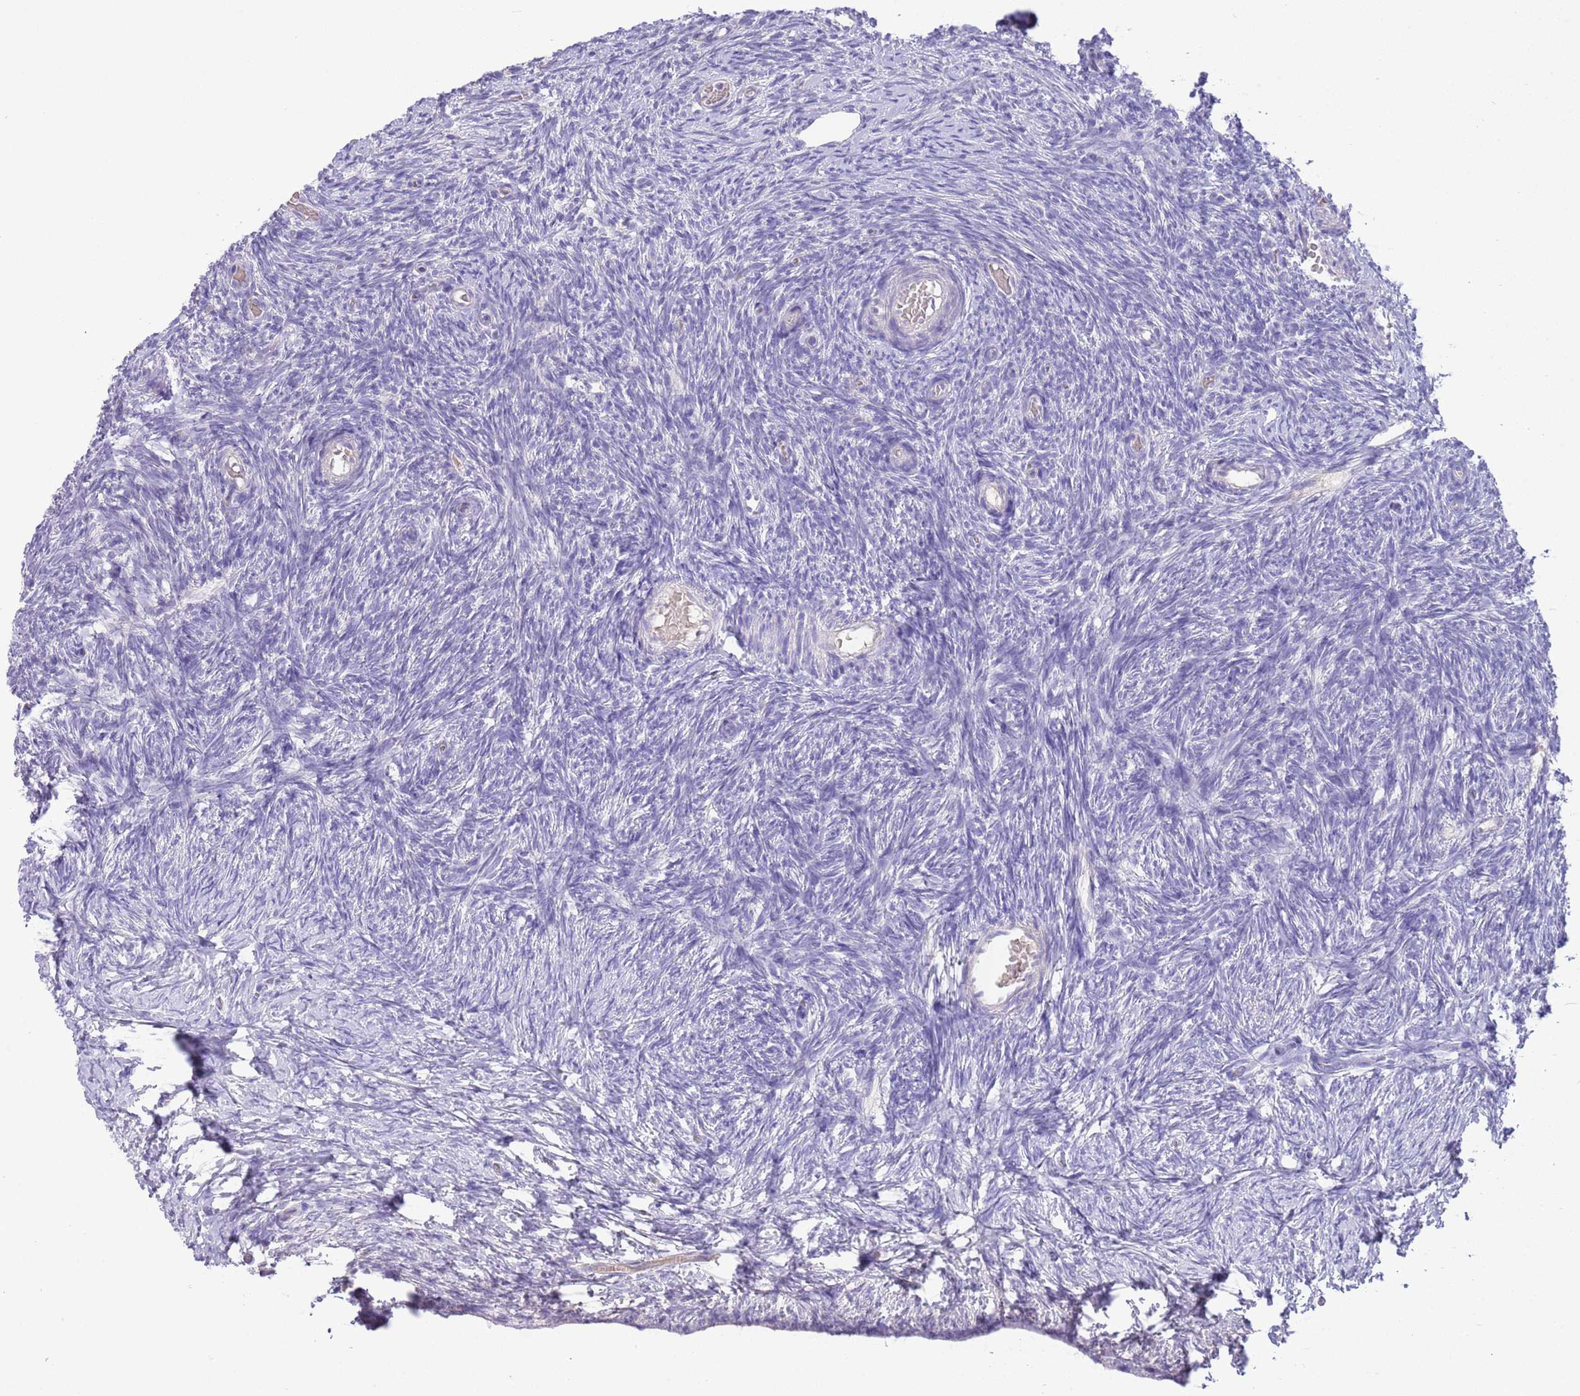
{"staining": {"intensity": "negative", "quantity": "none", "location": "none"}, "tissue": "ovary", "cell_type": "Follicle cells", "image_type": "normal", "snomed": [{"axis": "morphology", "description": "Normal tissue, NOS"}, {"axis": "topography", "description": "Ovary"}], "caption": "DAB immunohistochemical staining of unremarkable ovary displays no significant staining in follicle cells.", "gene": "SFTPA1", "patient": {"sex": "female", "age": 39}}